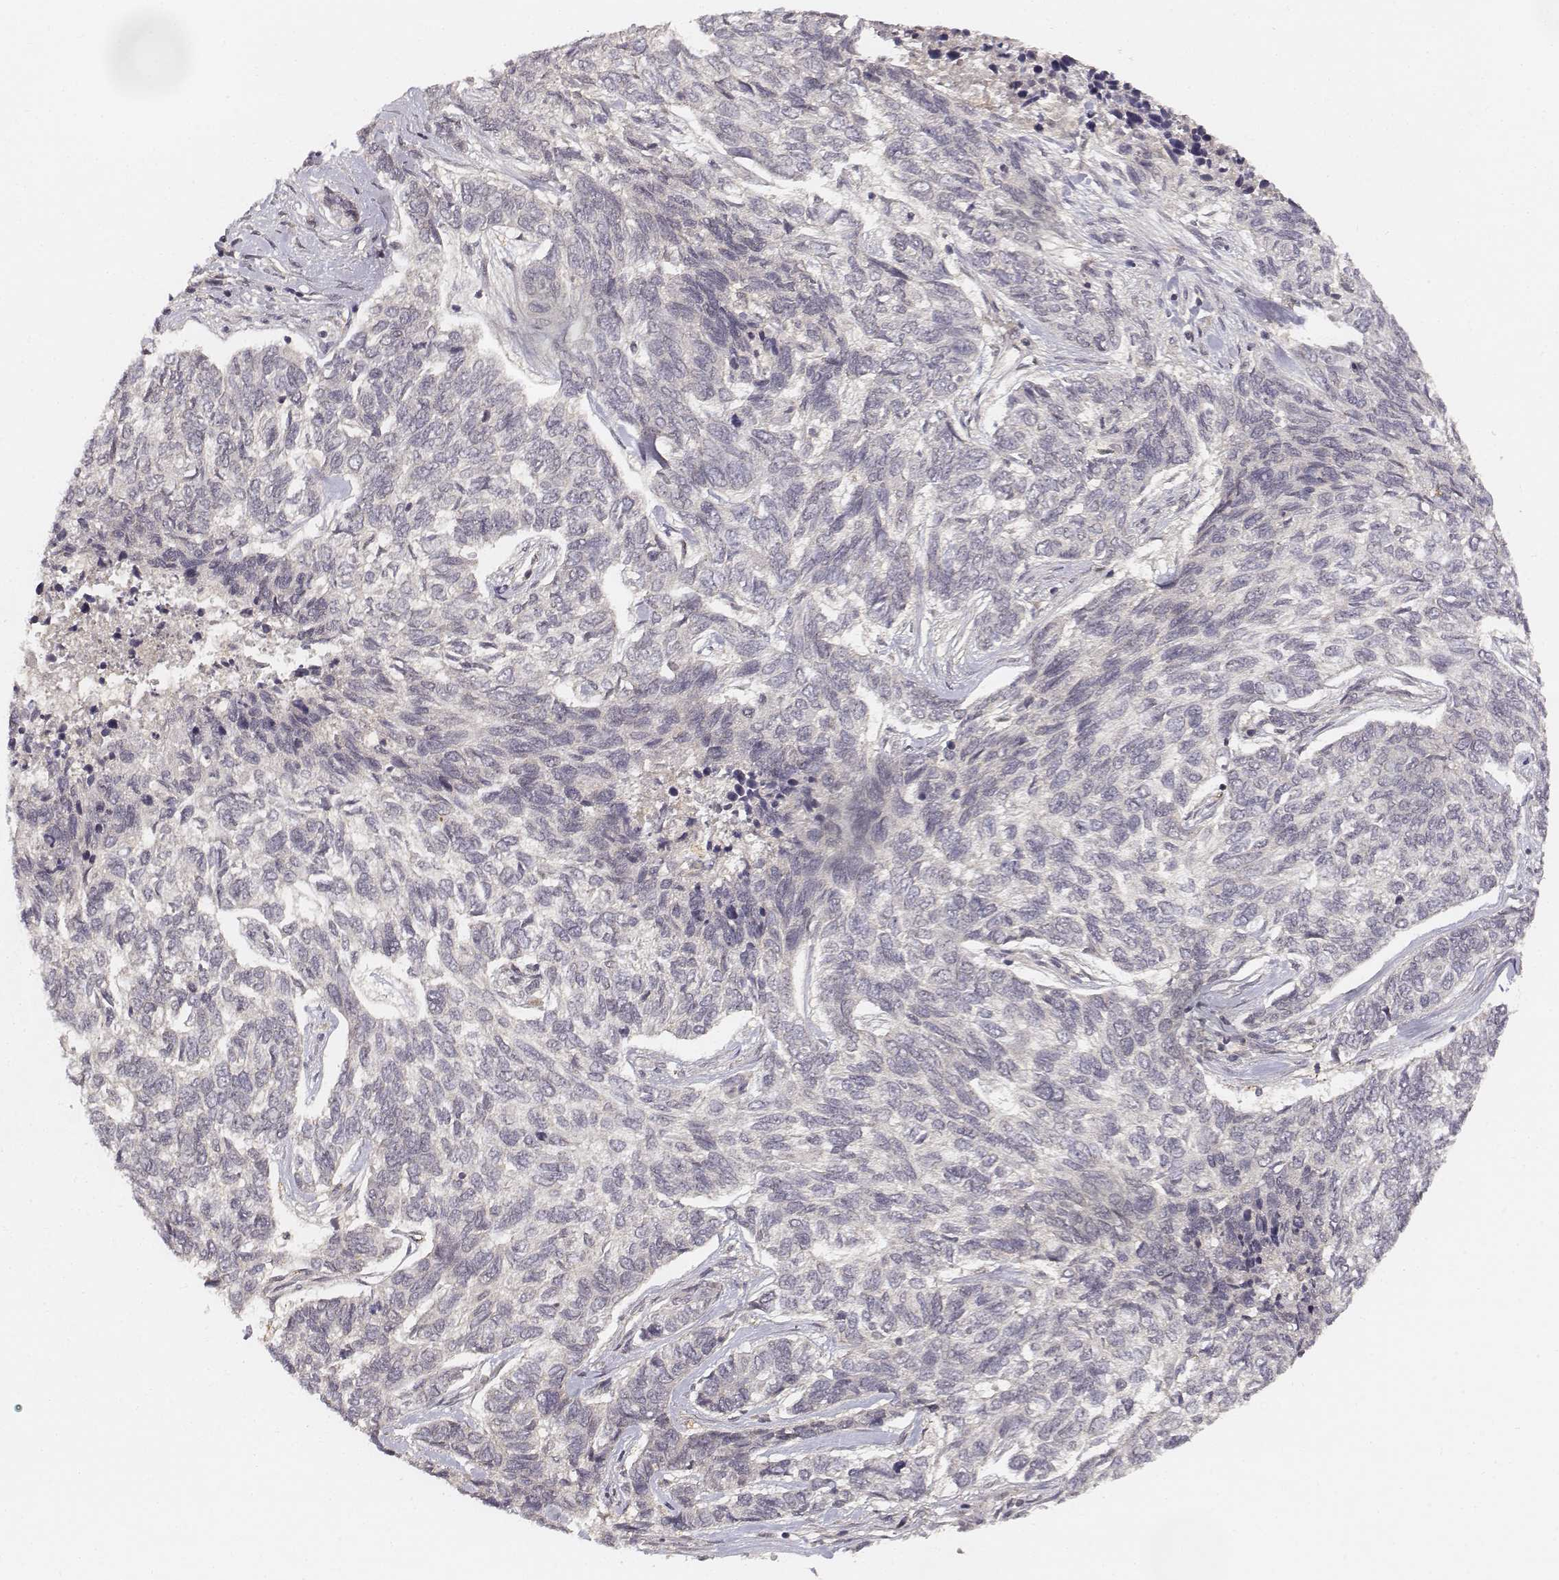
{"staining": {"intensity": "negative", "quantity": "none", "location": "none"}, "tissue": "skin cancer", "cell_type": "Tumor cells", "image_type": "cancer", "snomed": [{"axis": "morphology", "description": "Basal cell carcinoma"}, {"axis": "topography", "description": "Skin"}], "caption": "Skin cancer was stained to show a protein in brown. There is no significant positivity in tumor cells.", "gene": "FANCD2", "patient": {"sex": "female", "age": 65}}